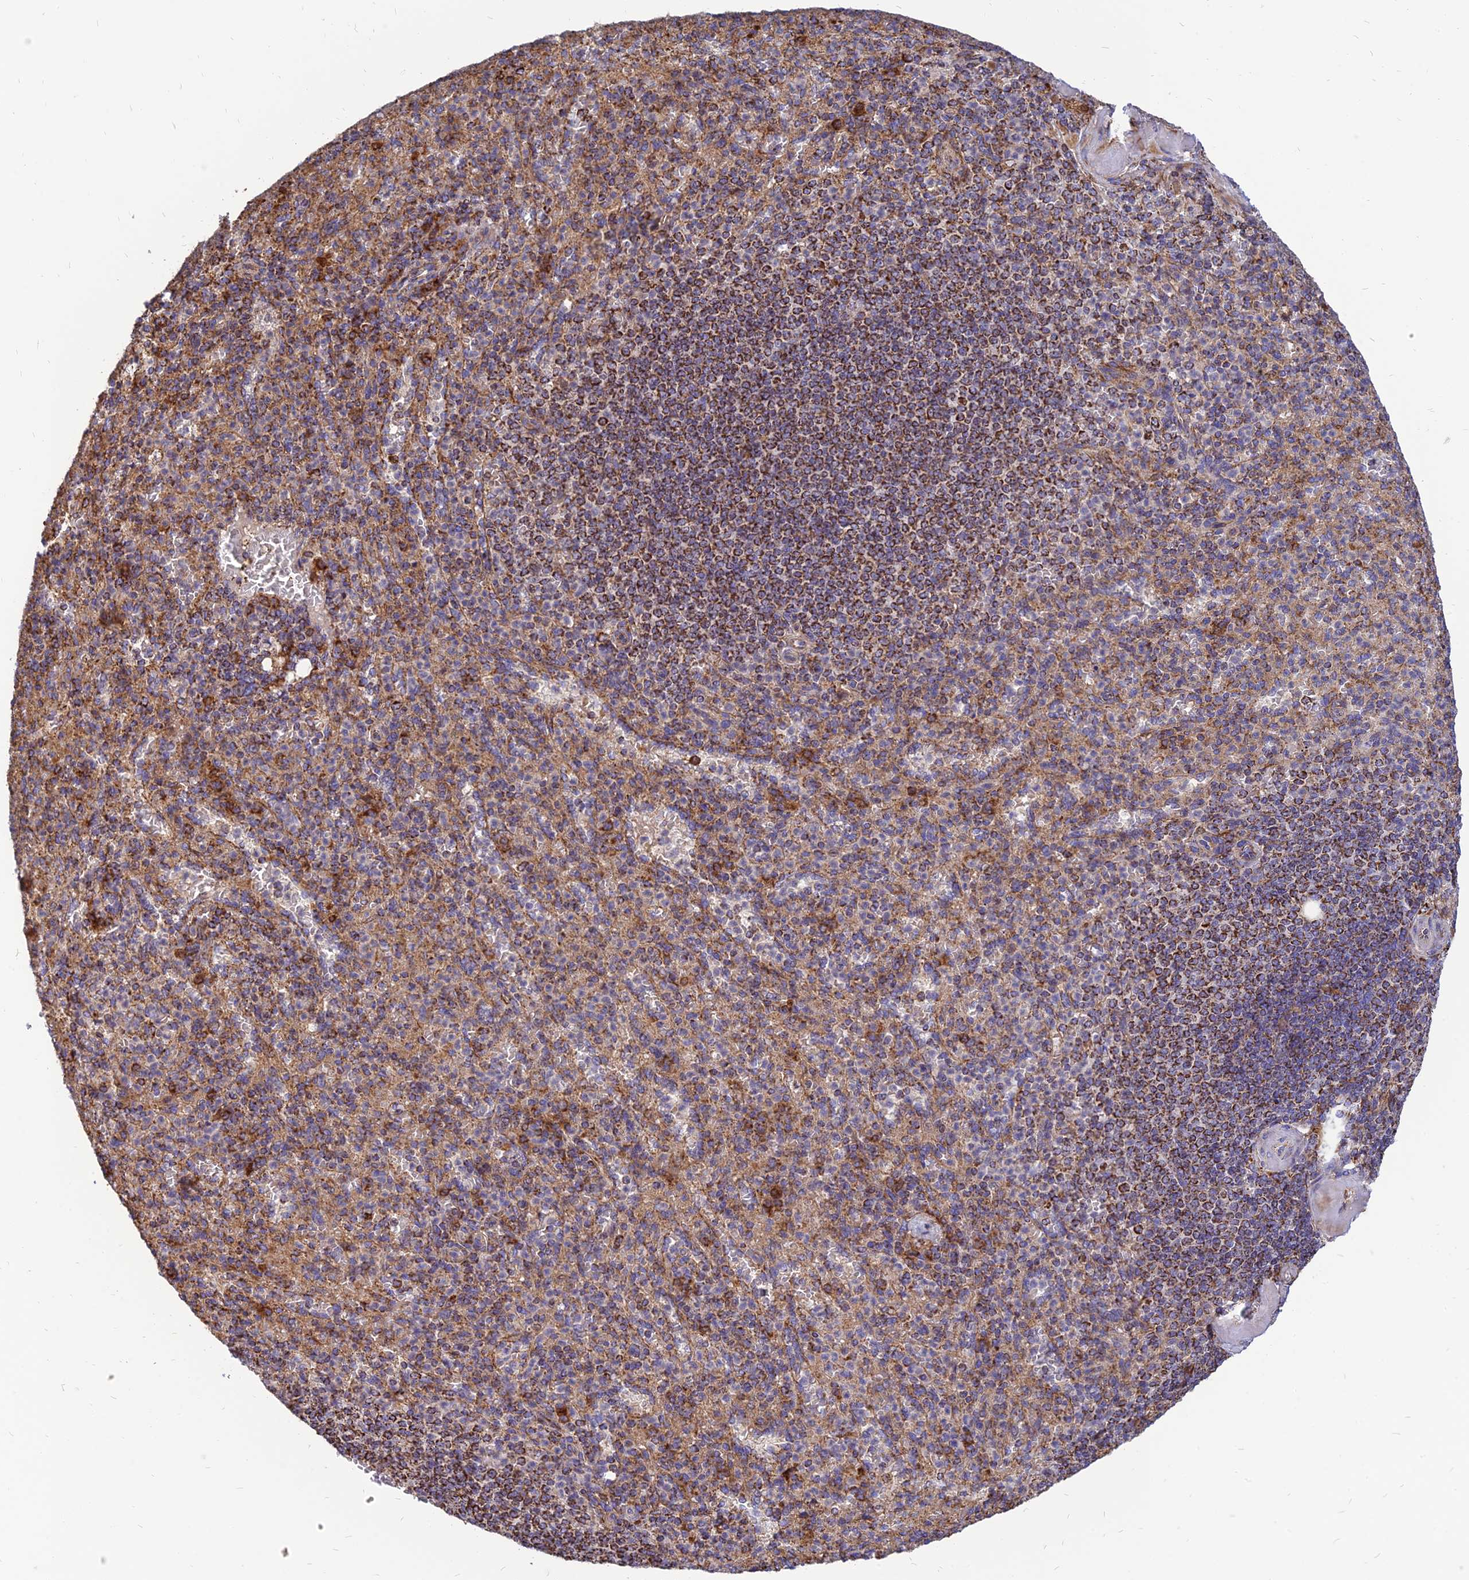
{"staining": {"intensity": "strong", "quantity": "25%-75%", "location": "cytoplasmic/membranous"}, "tissue": "spleen", "cell_type": "Cells in red pulp", "image_type": "normal", "snomed": [{"axis": "morphology", "description": "Normal tissue, NOS"}, {"axis": "topography", "description": "Spleen"}], "caption": "A brown stain labels strong cytoplasmic/membranous staining of a protein in cells in red pulp of unremarkable spleen. (DAB IHC, brown staining for protein, blue staining for nuclei).", "gene": "THUMPD2", "patient": {"sex": "female", "age": 74}}